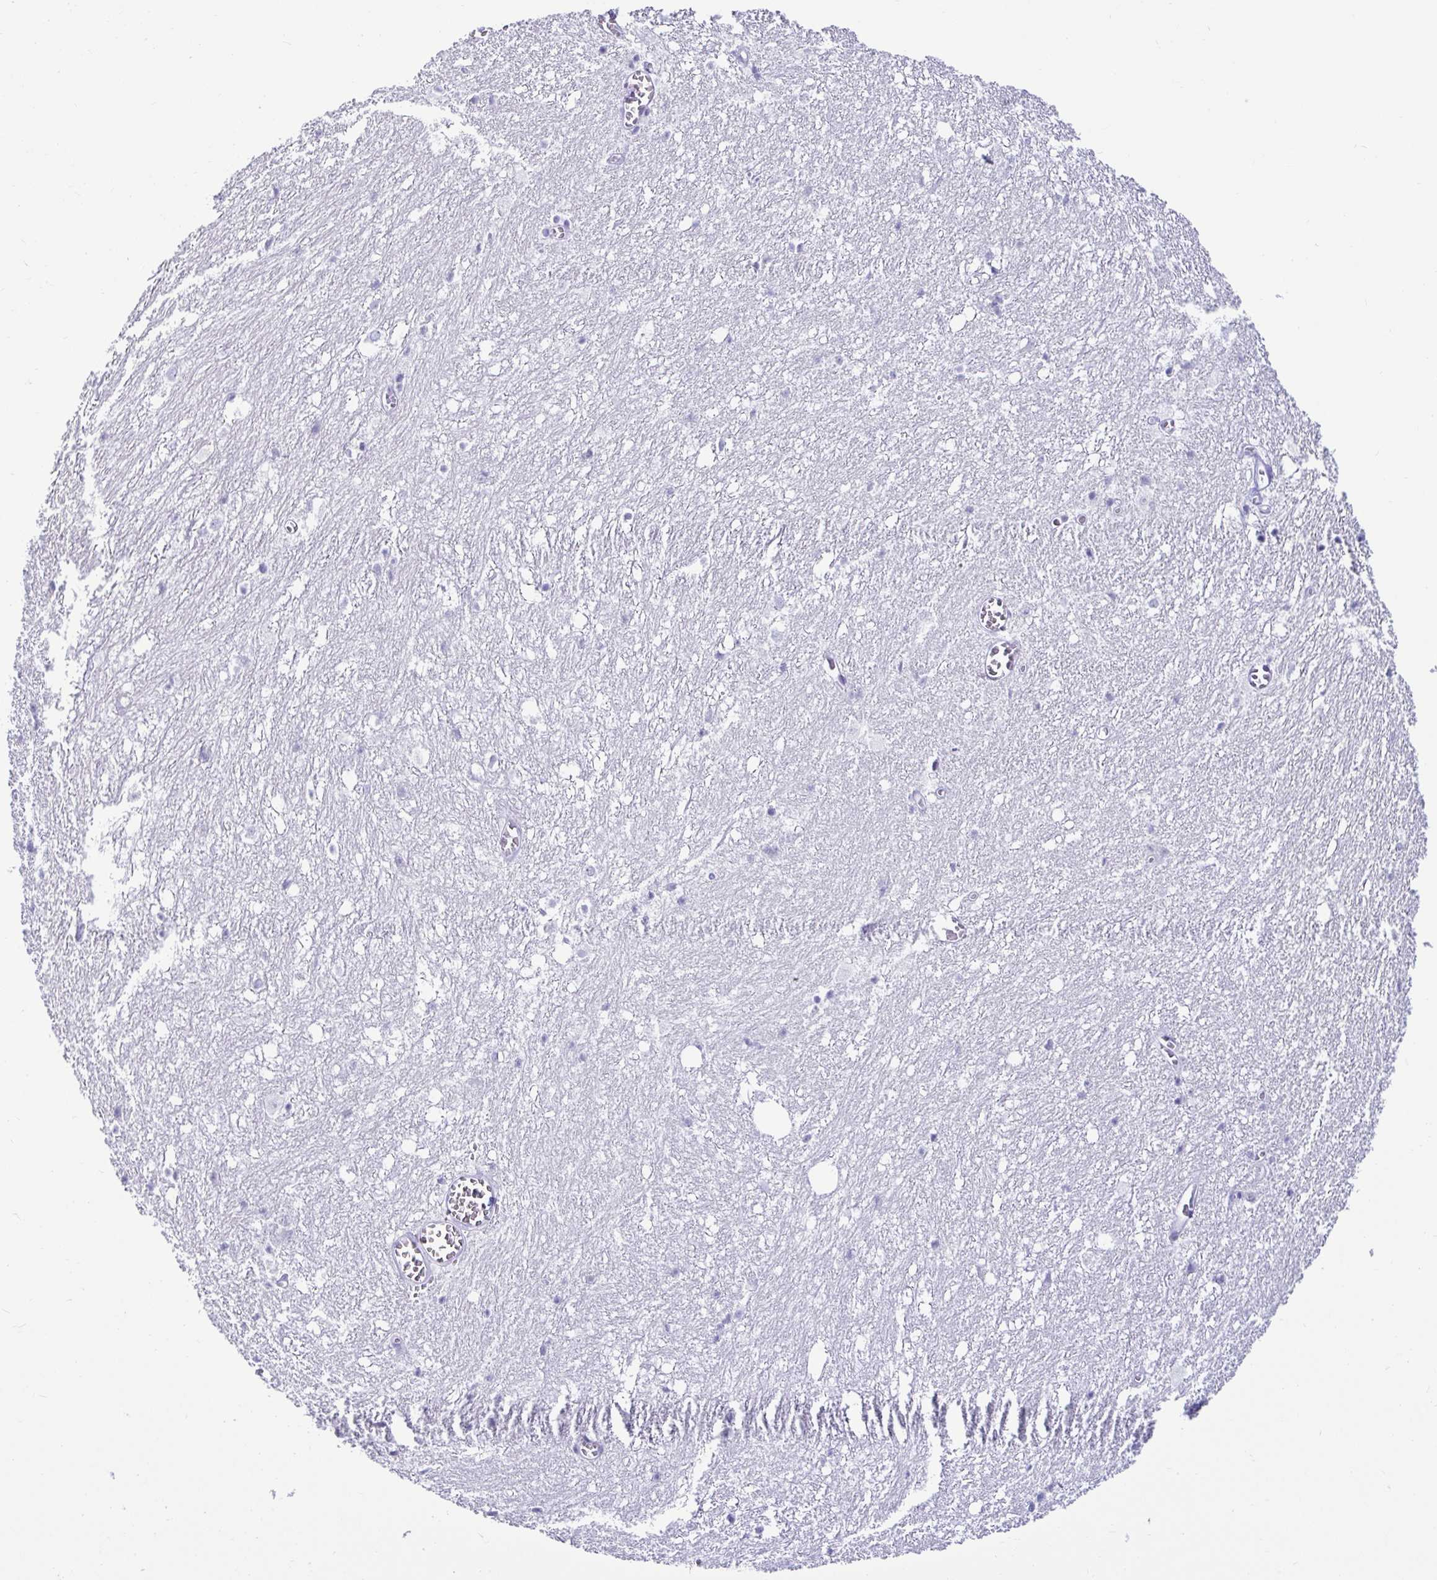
{"staining": {"intensity": "negative", "quantity": "none", "location": "none"}, "tissue": "hippocampus", "cell_type": "Glial cells", "image_type": "normal", "snomed": [{"axis": "morphology", "description": "Normal tissue, NOS"}, {"axis": "topography", "description": "Hippocampus"}], "caption": "High power microscopy photomicrograph of an IHC histopathology image of benign hippocampus, revealing no significant staining in glial cells.", "gene": "TFPI2", "patient": {"sex": "female", "age": 52}}